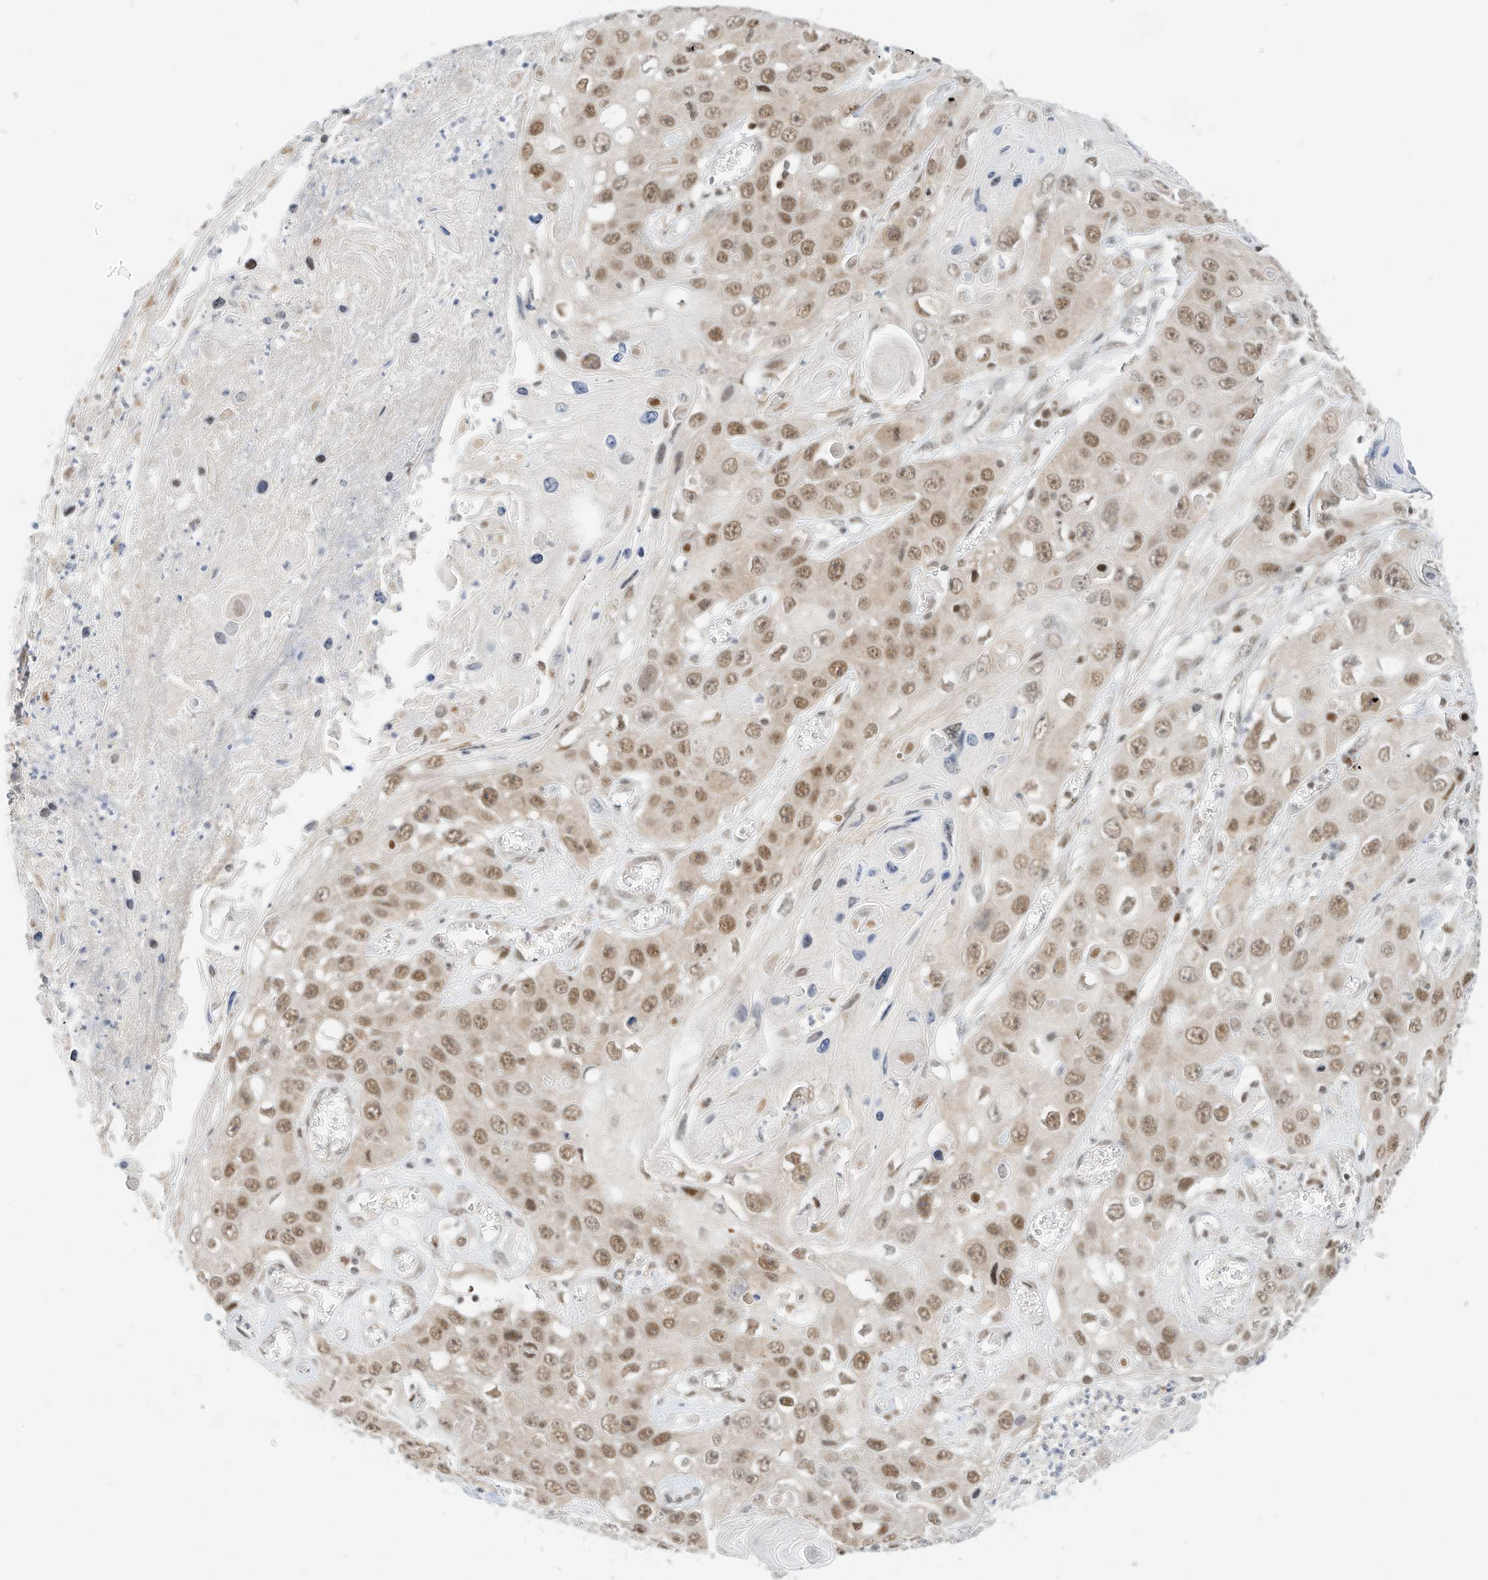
{"staining": {"intensity": "moderate", "quantity": ">75%", "location": "nuclear"}, "tissue": "skin cancer", "cell_type": "Tumor cells", "image_type": "cancer", "snomed": [{"axis": "morphology", "description": "Squamous cell carcinoma, NOS"}, {"axis": "topography", "description": "Skin"}], "caption": "This photomicrograph demonstrates immunohistochemistry staining of skin cancer, with medium moderate nuclear staining in about >75% of tumor cells.", "gene": "OGT", "patient": {"sex": "male", "age": 55}}